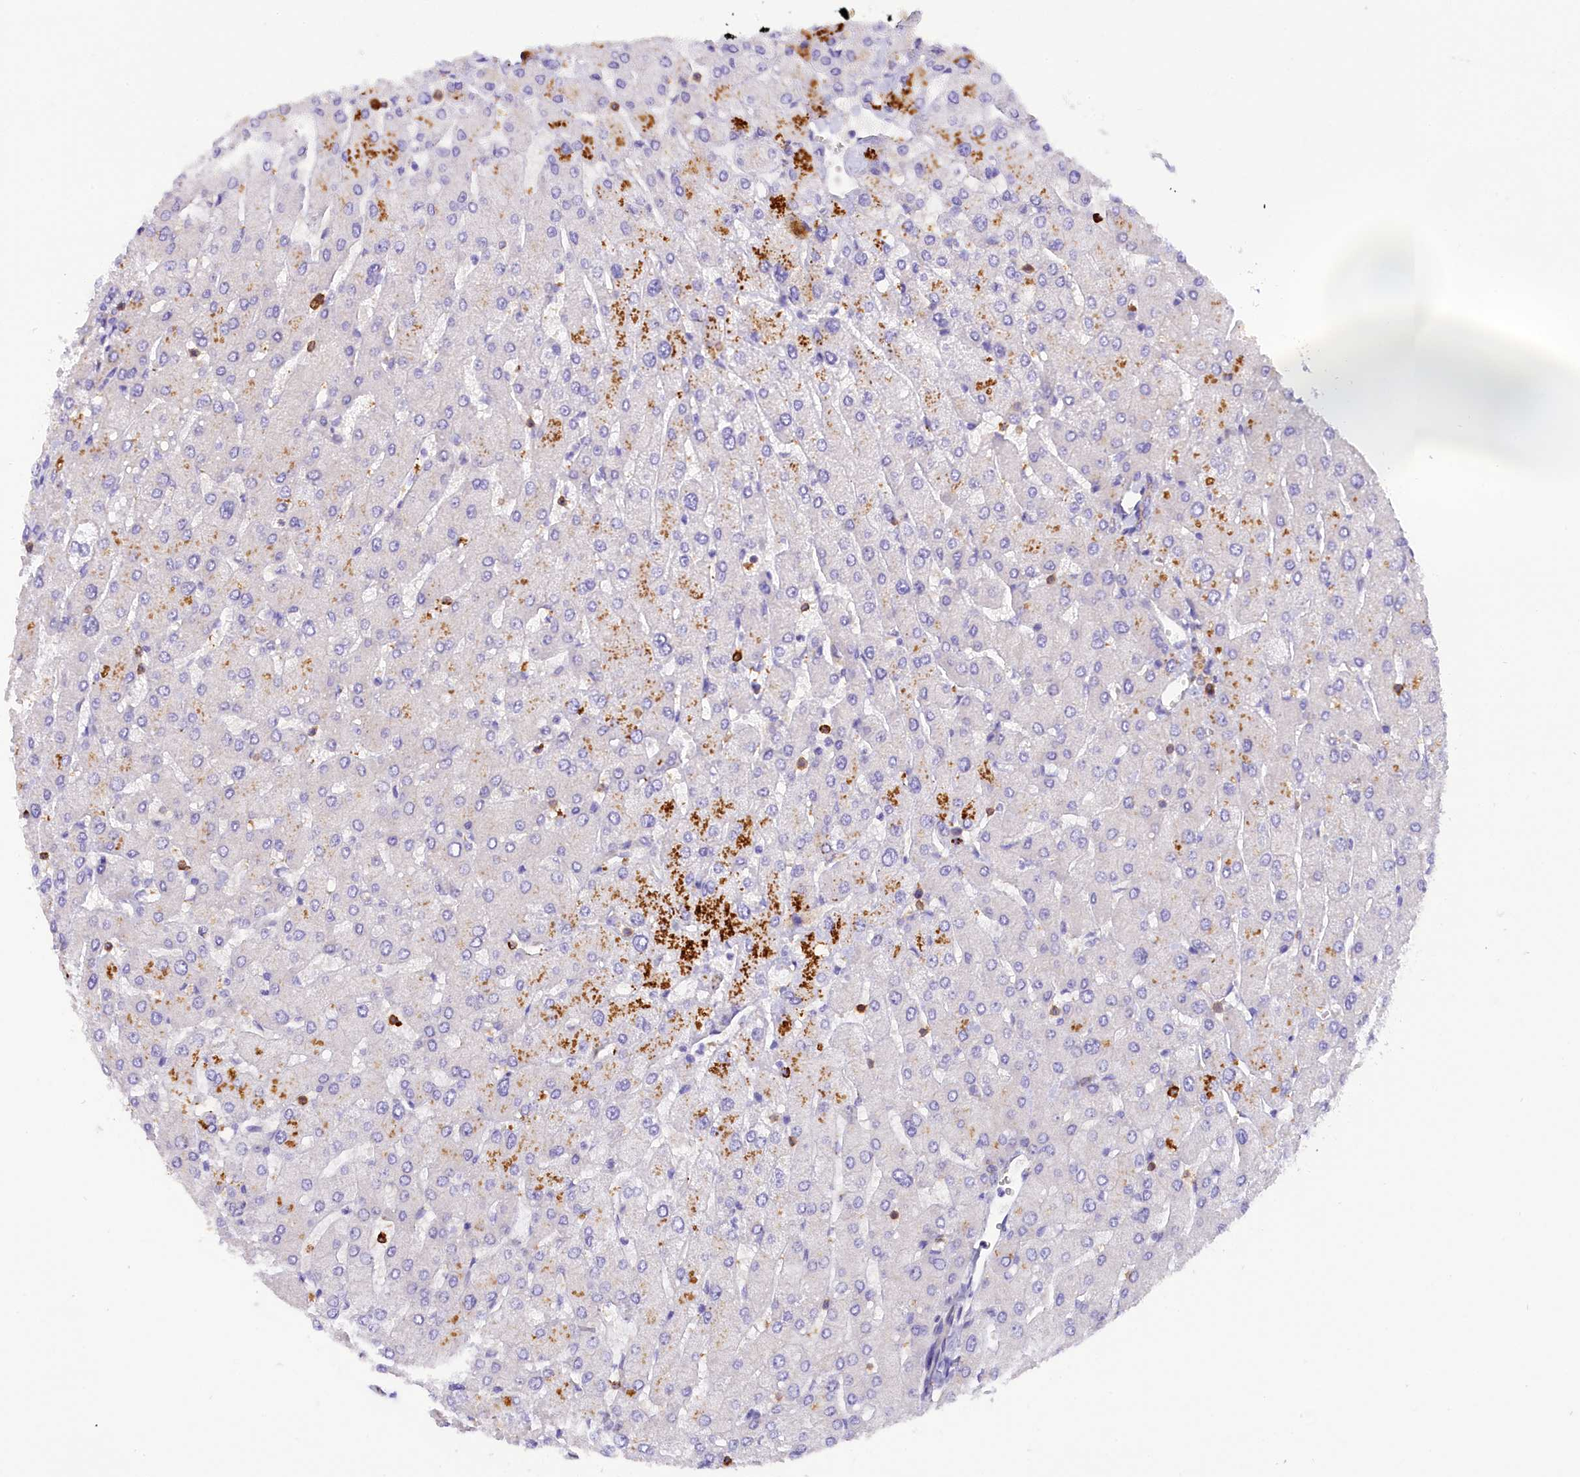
{"staining": {"intensity": "negative", "quantity": "none", "location": "none"}, "tissue": "liver", "cell_type": "Cholangiocytes", "image_type": "normal", "snomed": [{"axis": "morphology", "description": "Normal tissue, NOS"}, {"axis": "topography", "description": "Liver"}], "caption": "Immunohistochemistry (IHC) image of normal liver stained for a protein (brown), which demonstrates no positivity in cholangiocytes.", "gene": "FAM193A", "patient": {"sex": "male", "age": 55}}